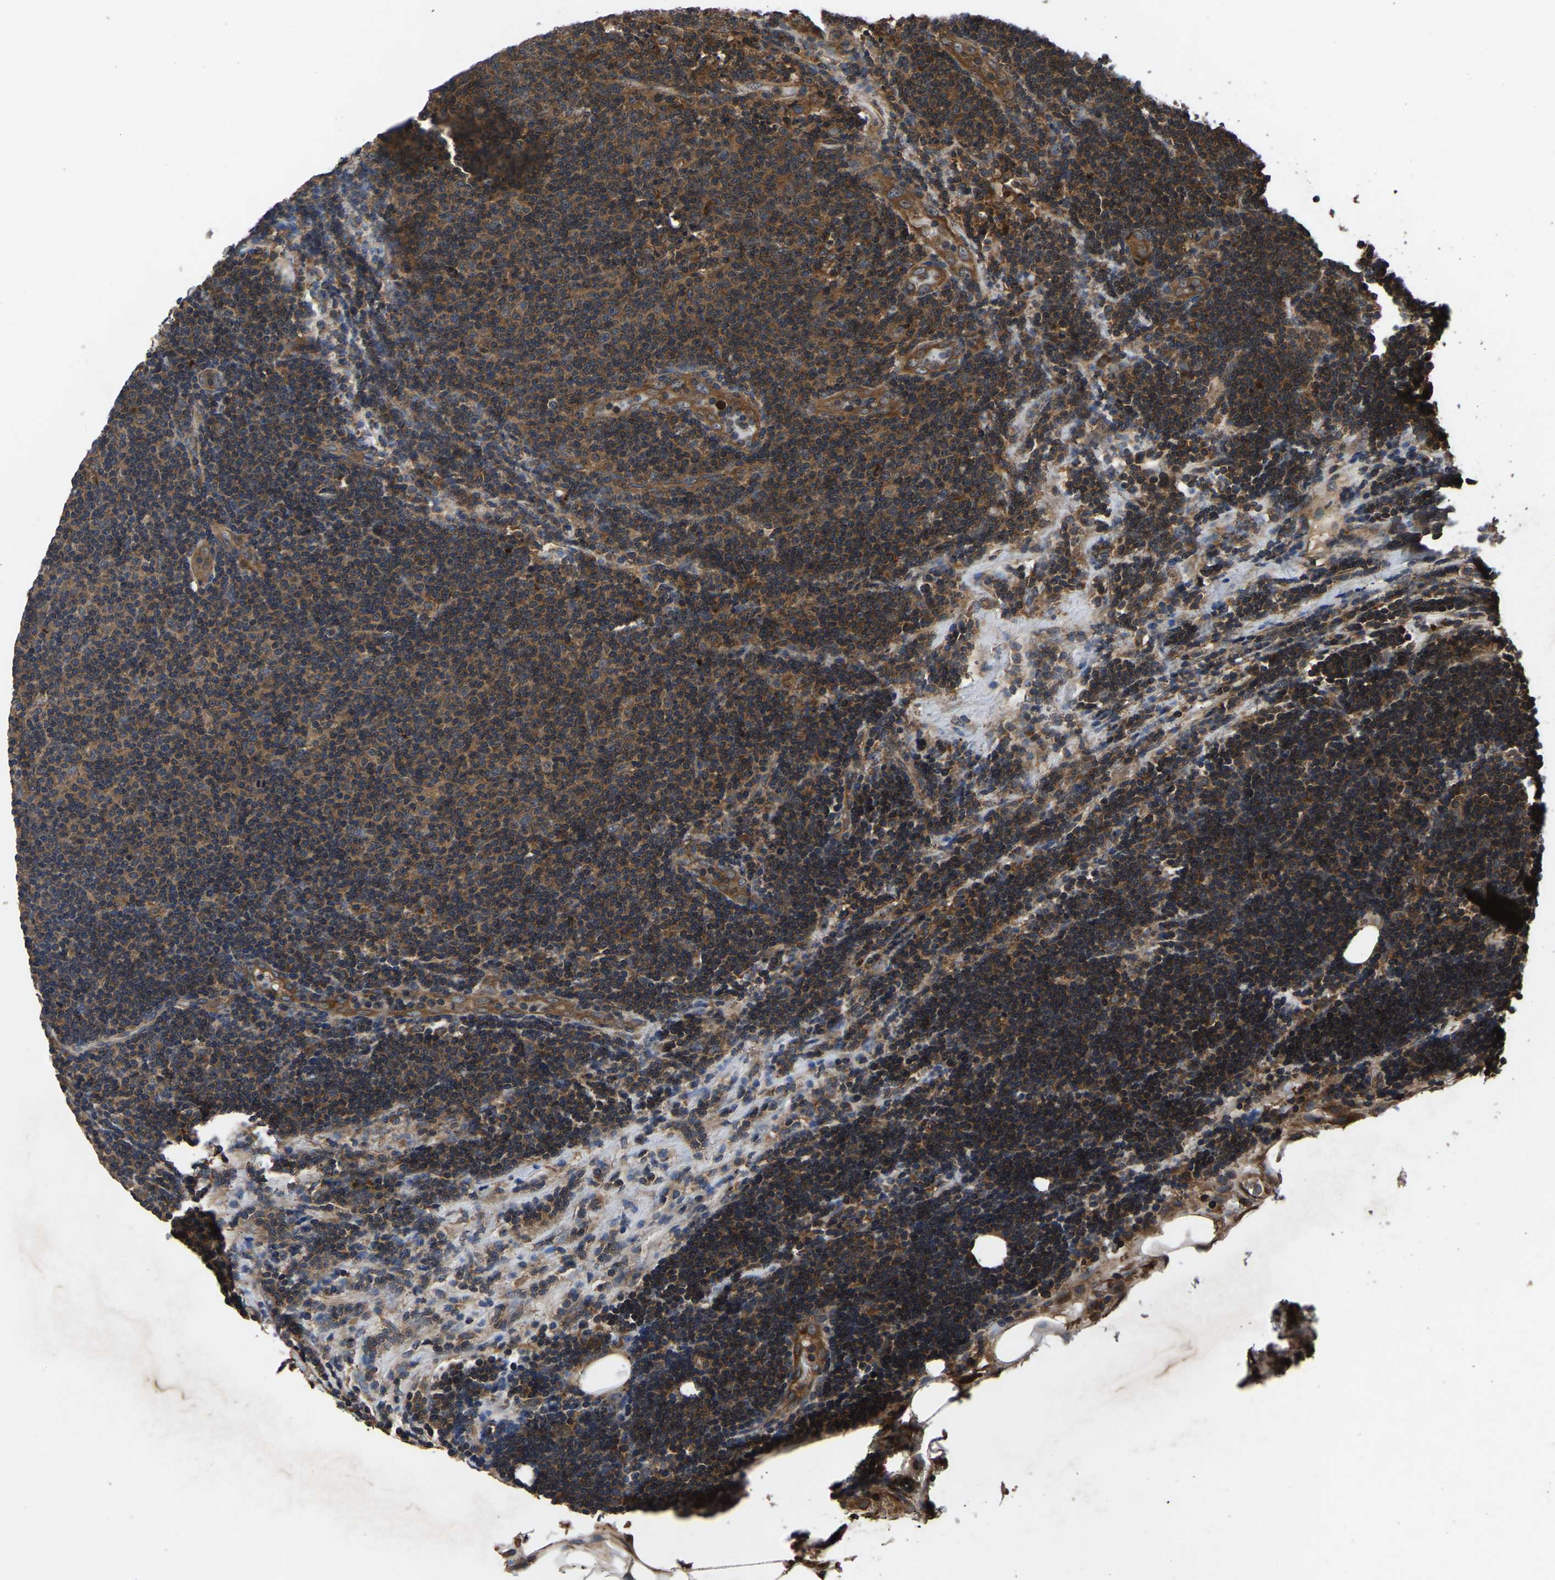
{"staining": {"intensity": "moderate", "quantity": ">75%", "location": "cytoplasmic/membranous"}, "tissue": "lymphoma", "cell_type": "Tumor cells", "image_type": "cancer", "snomed": [{"axis": "morphology", "description": "Malignant lymphoma, non-Hodgkin's type, Low grade"}, {"axis": "topography", "description": "Lymph node"}], "caption": "Immunohistochemical staining of human malignant lymphoma, non-Hodgkin's type (low-grade) reveals medium levels of moderate cytoplasmic/membranous expression in about >75% of tumor cells.", "gene": "CRYZL1", "patient": {"sex": "male", "age": 83}}